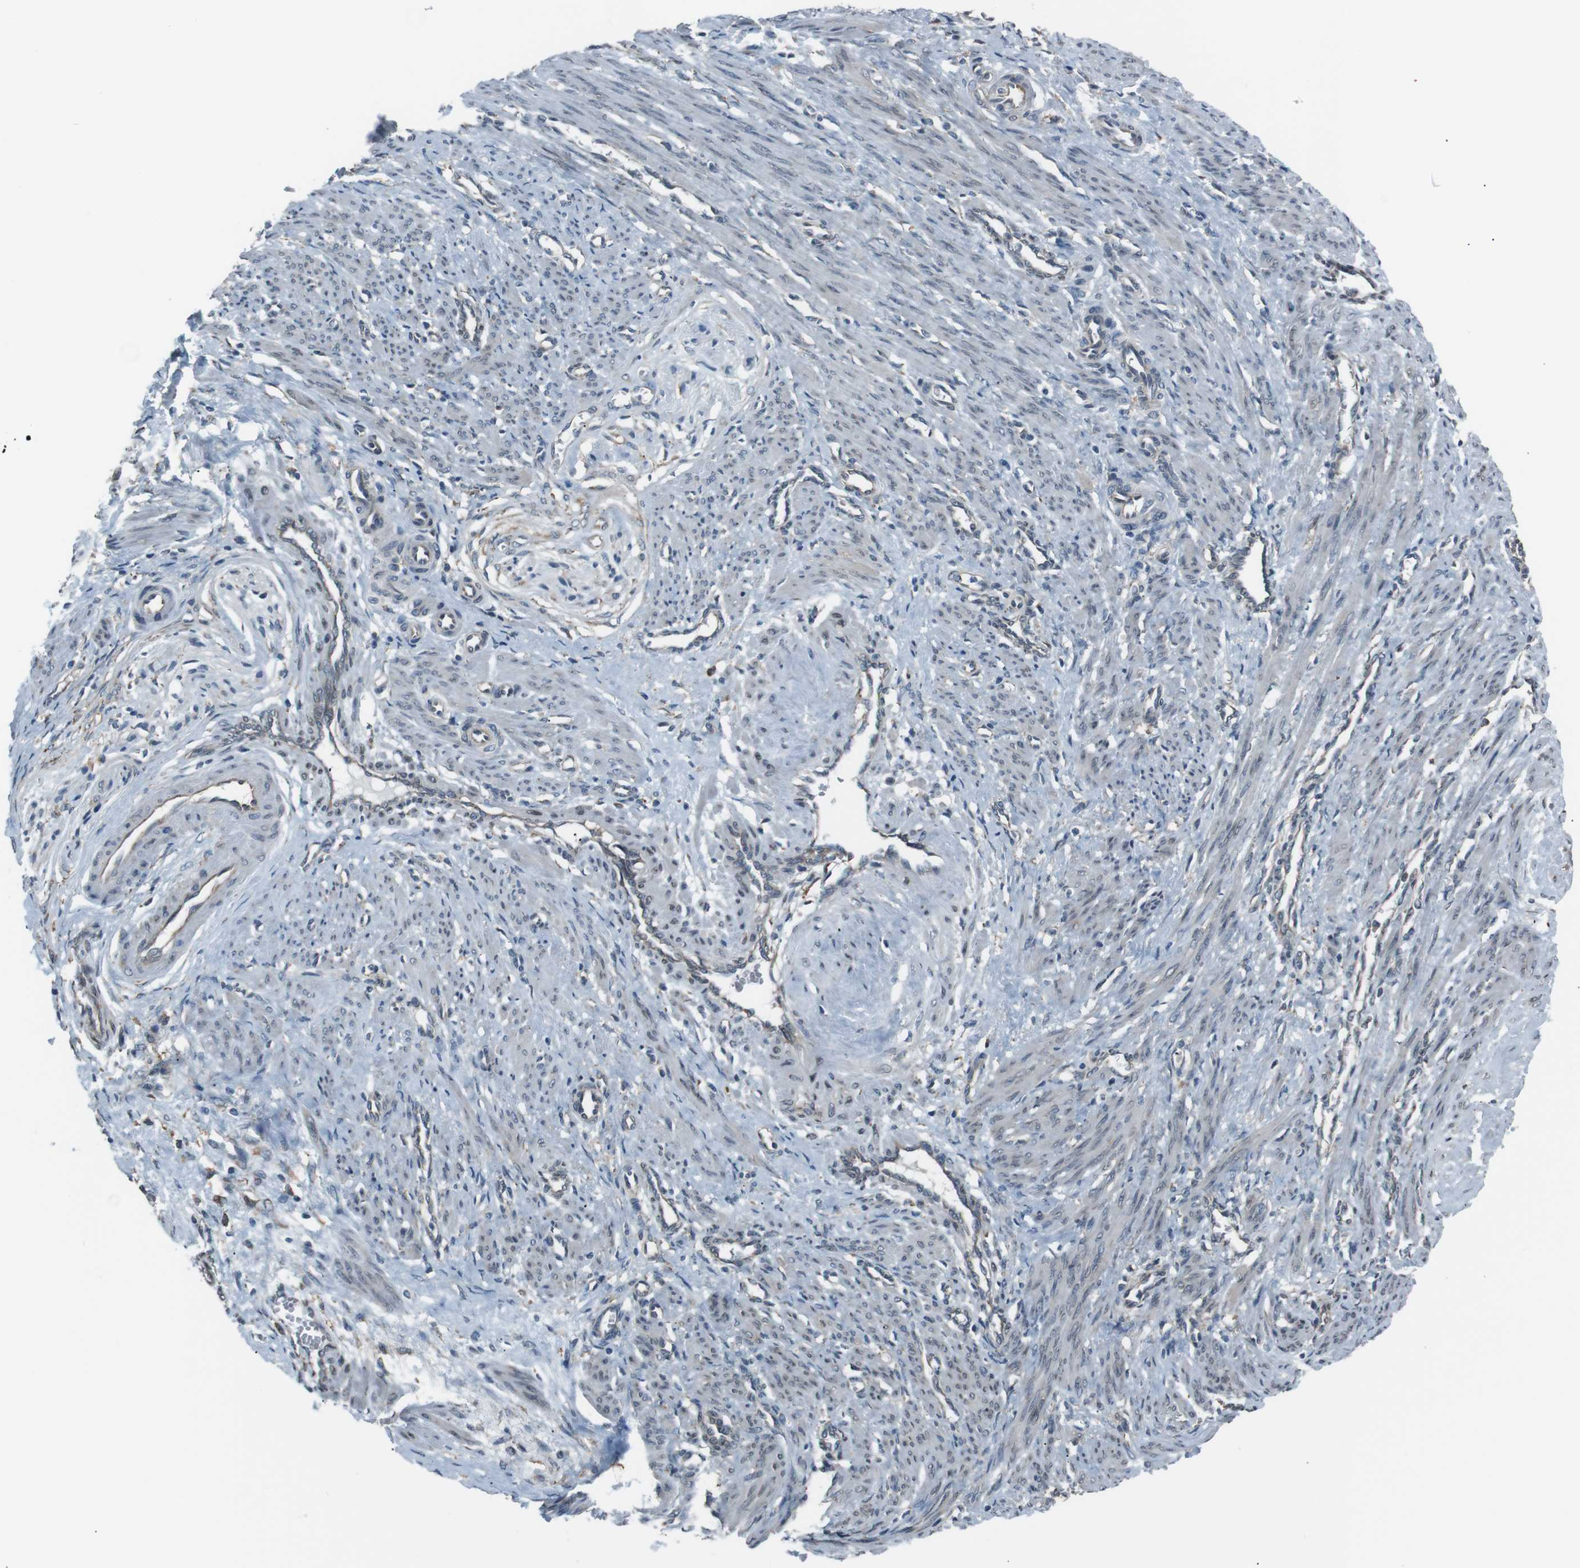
{"staining": {"intensity": "negative", "quantity": "none", "location": "none"}, "tissue": "smooth muscle", "cell_type": "Smooth muscle cells", "image_type": "normal", "snomed": [{"axis": "morphology", "description": "Normal tissue, NOS"}, {"axis": "topography", "description": "Endometrium"}], "caption": "The histopathology image displays no significant staining in smooth muscle cells of smooth muscle. The staining is performed using DAB brown chromogen with nuclei counter-stained in using hematoxylin.", "gene": "SIGMAR1", "patient": {"sex": "female", "age": 33}}